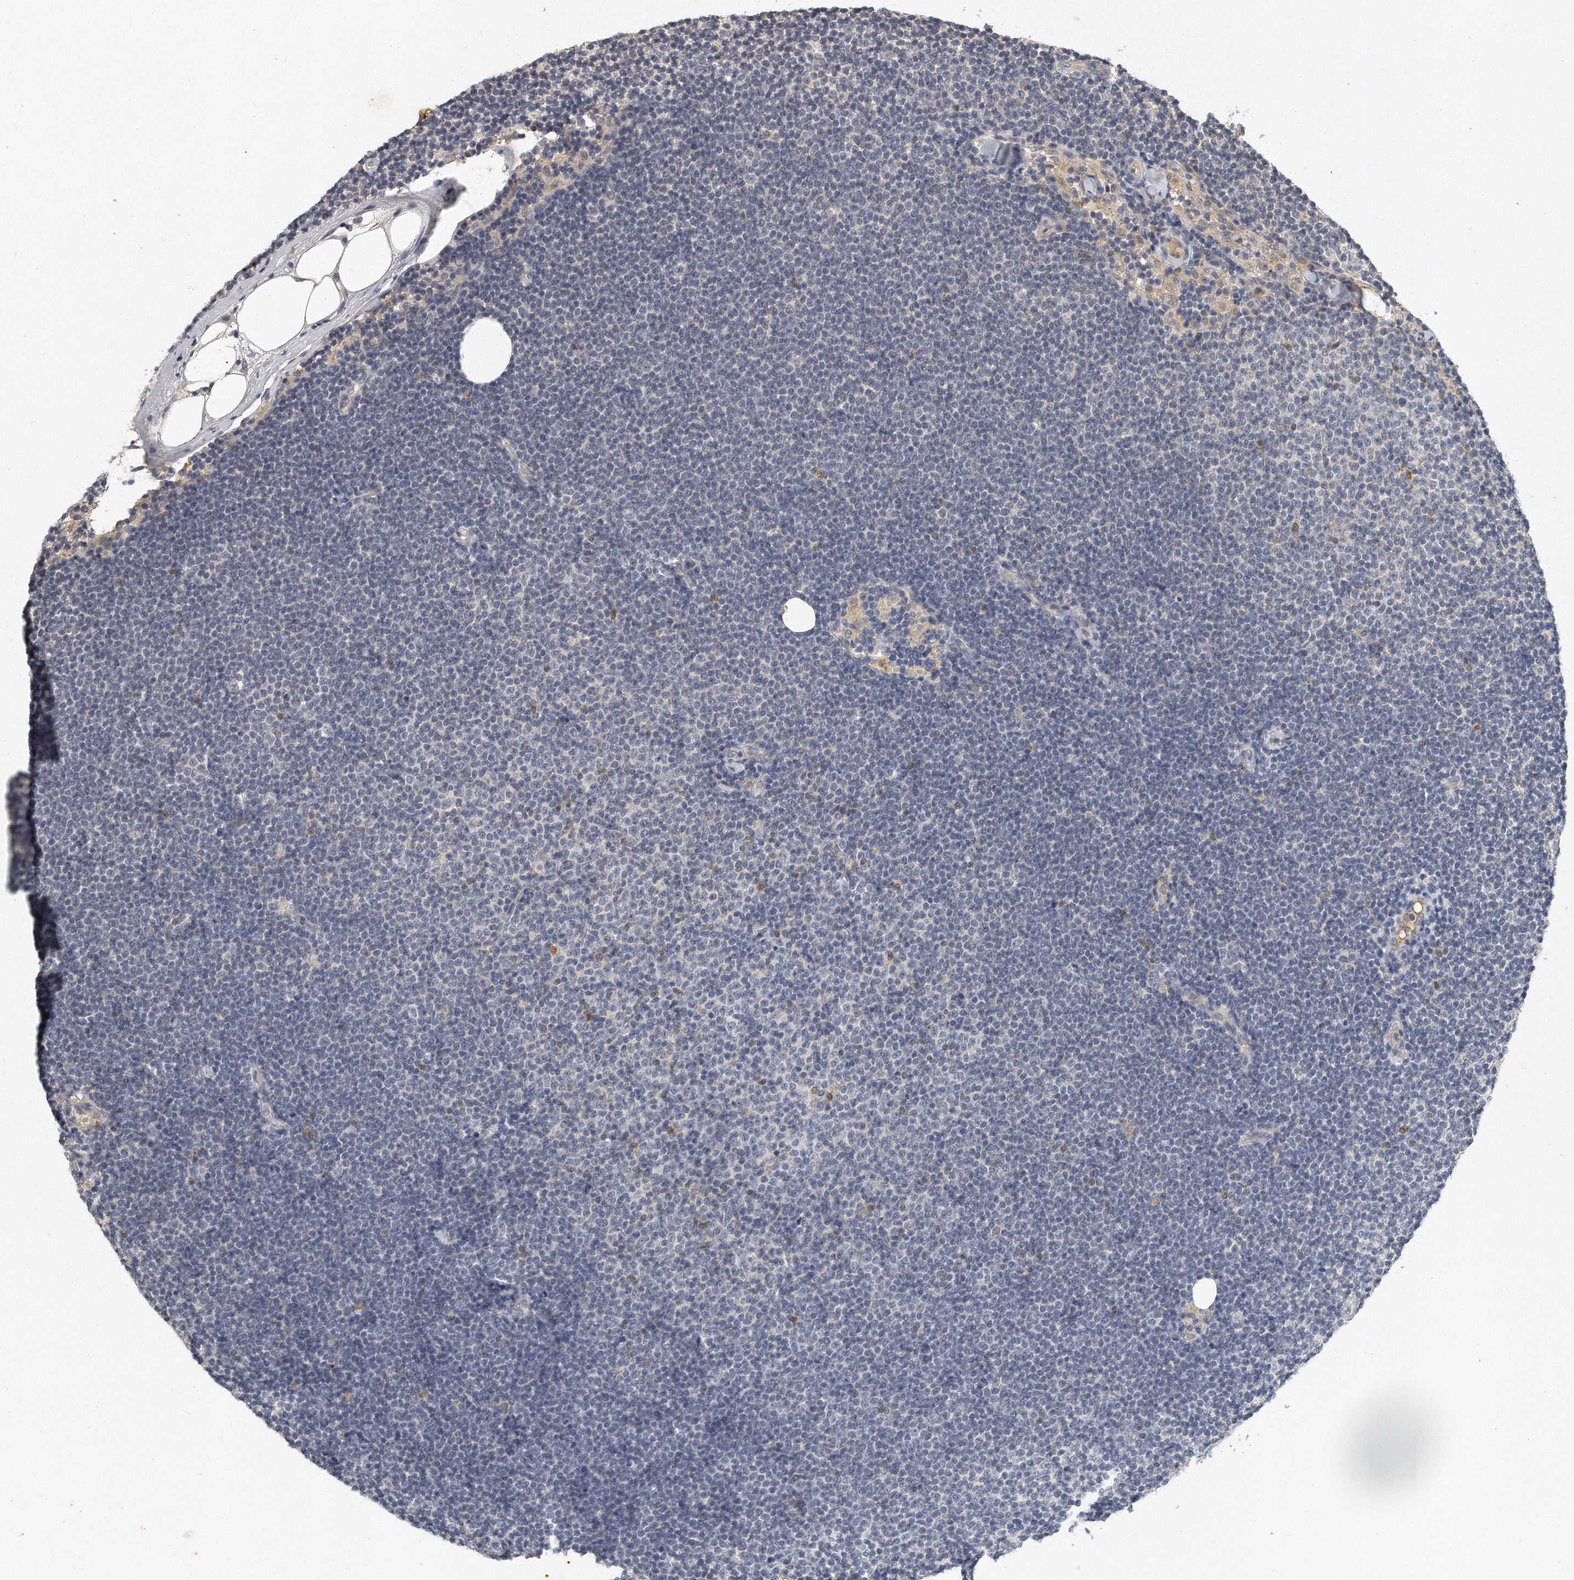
{"staining": {"intensity": "negative", "quantity": "none", "location": "none"}, "tissue": "lymphoma", "cell_type": "Tumor cells", "image_type": "cancer", "snomed": [{"axis": "morphology", "description": "Malignant lymphoma, non-Hodgkin's type, Low grade"}, {"axis": "topography", "description": "Lymph node"}], "caption": "Malignant lymphoma, non-Hodgkin's type (low-grade) was stained to show a protein in brown. There is no significant positivity in tumor cells.", "gene": "CAMK1", "patient": {"sex": "female", "age": 53}}